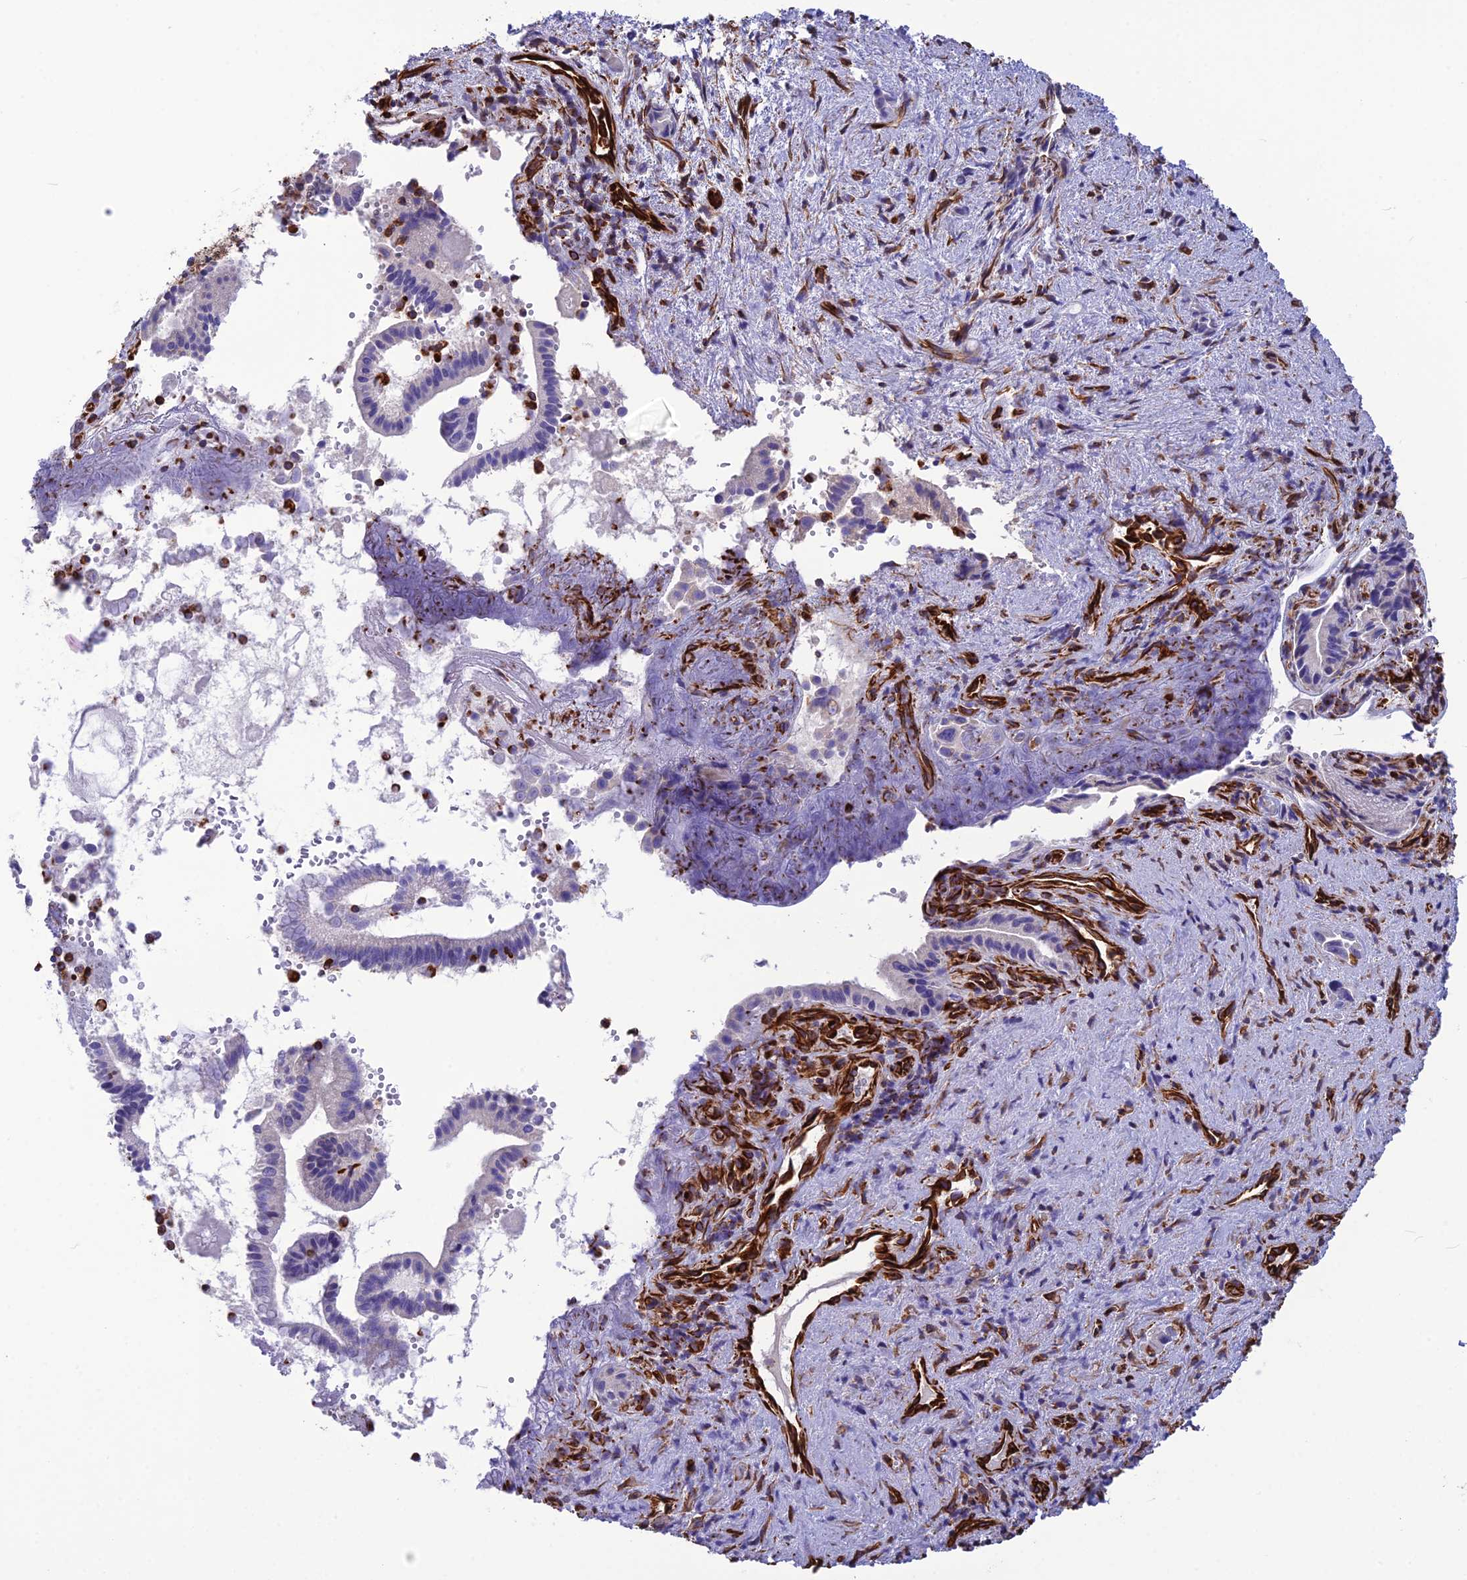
{"staining": {"intensity": "negative", "quantity": "none", "location": "none"}, "tissue": "pancreatic cancer", "cell_type": "Tumor cells", "image_type": "cancer", "snomed": [{"axis": "morphology", "description": "Adenocarcinoma, NOS"}, {"axis": "topography", "description": "Pancreas"}], "caption": "This is a histopathology image of IHC staining of adenocarcinoma (pancreatic), which shows no expression in tumor cells.", "gene": "FBXL20", "patient": {"sex": "female", "age": 77}}